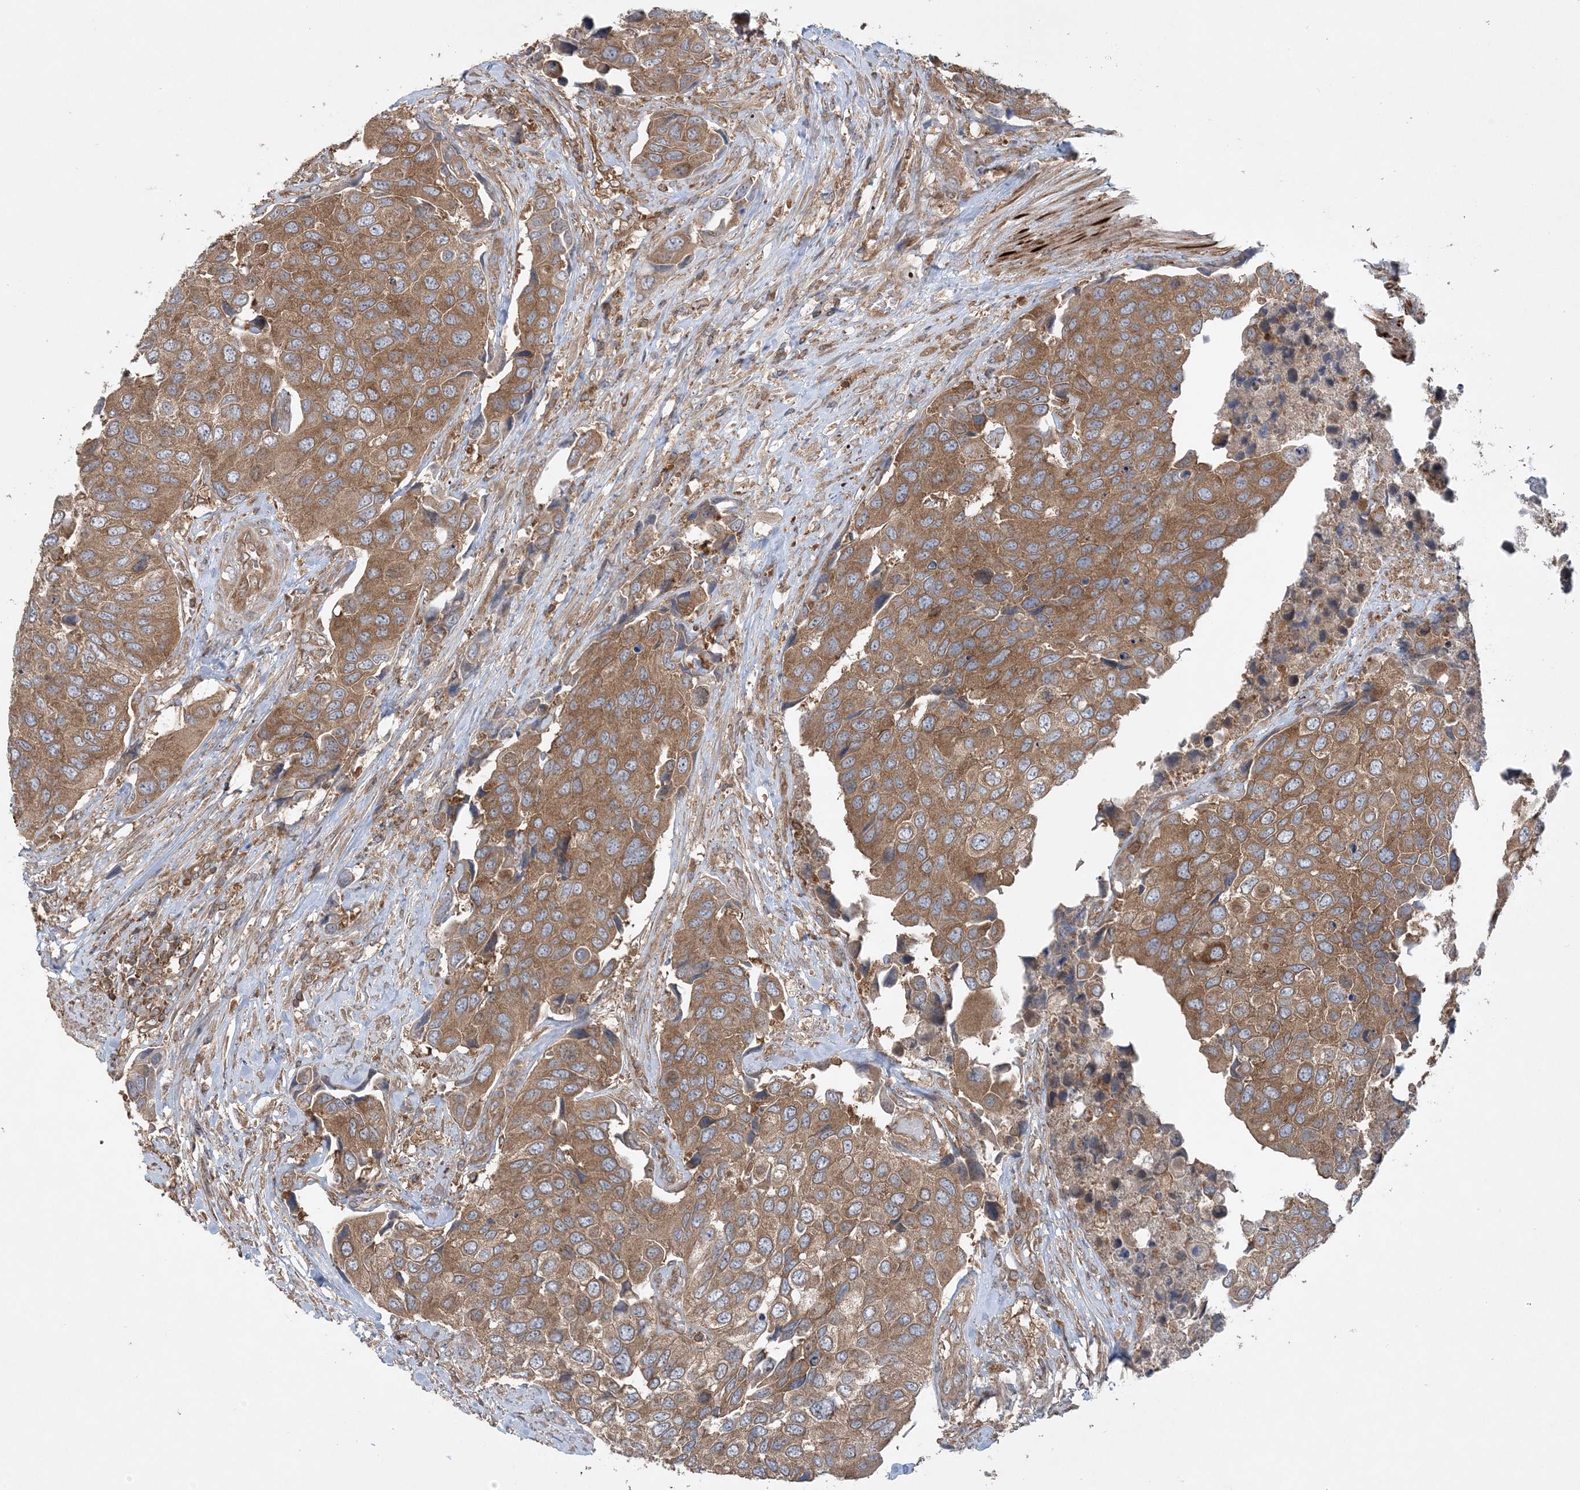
{"staining": {"intensity": "moderate", "quantity": ">75%", "location": "cytoplasmic/membranous"}, "tissue": "urothelial cancer", "cell_type": "Tumor cells", "image_type": "cancer", "snomed": [{"axis": "morphology", "description": "Urothelial carcinoma, High grade"}, {"axis": "topography", "description": "Urinary bladder"}], "caption": "Immunohistochemical staining of urothelial cancer exhibits medium levels of moderate cytoplasmic/membranous staining in about >75% of tumor cells.", "gene": "ACAP2", "patient": {"sex": "male", "age": 74}}